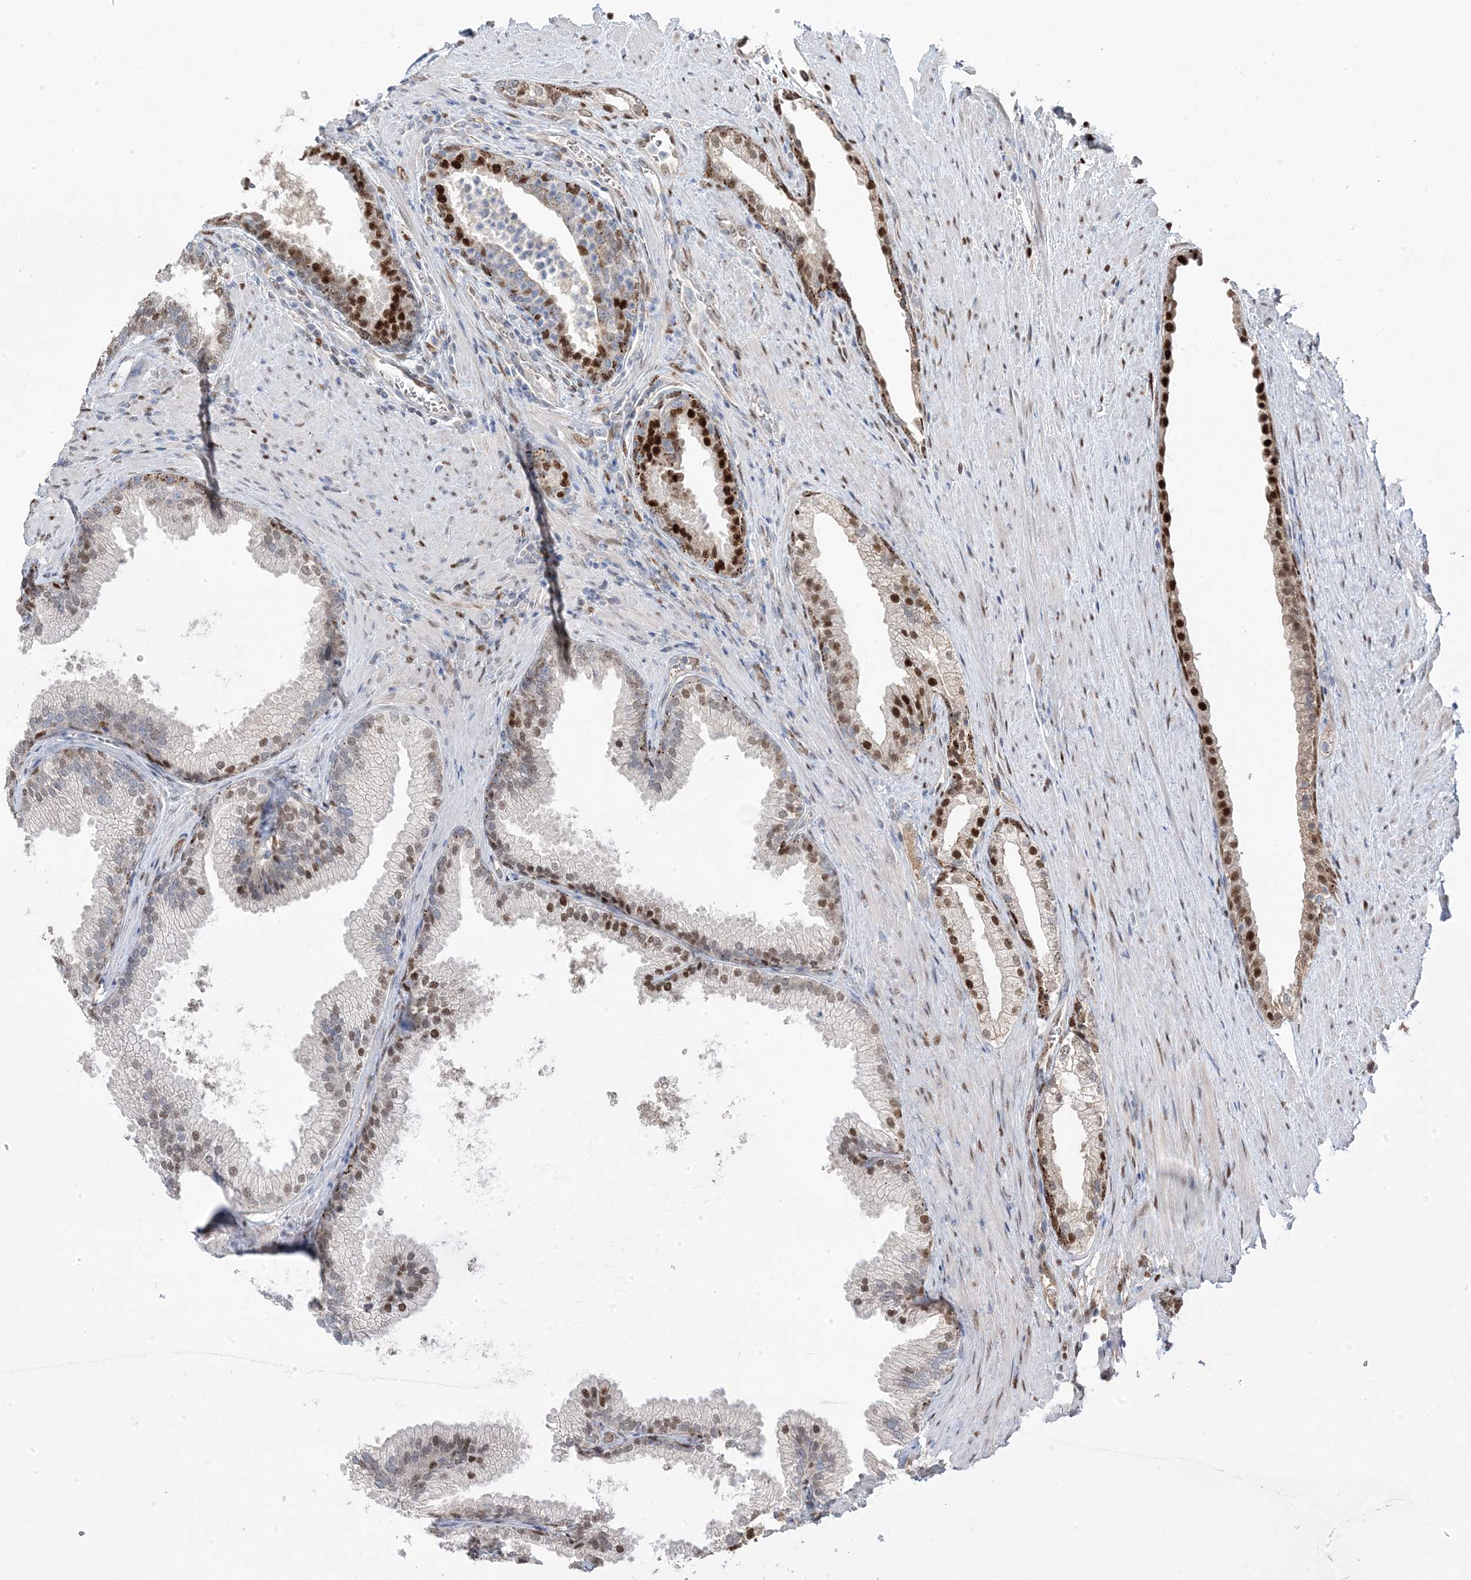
{"staining": {"intensity": "strong", "quantity": ">75%", "location": "nuclear"}, "tissue": "prostate", "cell_type": "Glandular cells", "image_type": "normal", "snomed": [{"axis": "morphology", "description": "Normal tissue, NOS"}, {"axis": "topography", "description": "Prostate"}], "caption": "Immunohistochemical staining of normal human prostate shows strong nuclear protein positivity in approximately >75% of glandular cells.", "gene": "PPOX", "patient": {"sex": "male", "age": 76}}